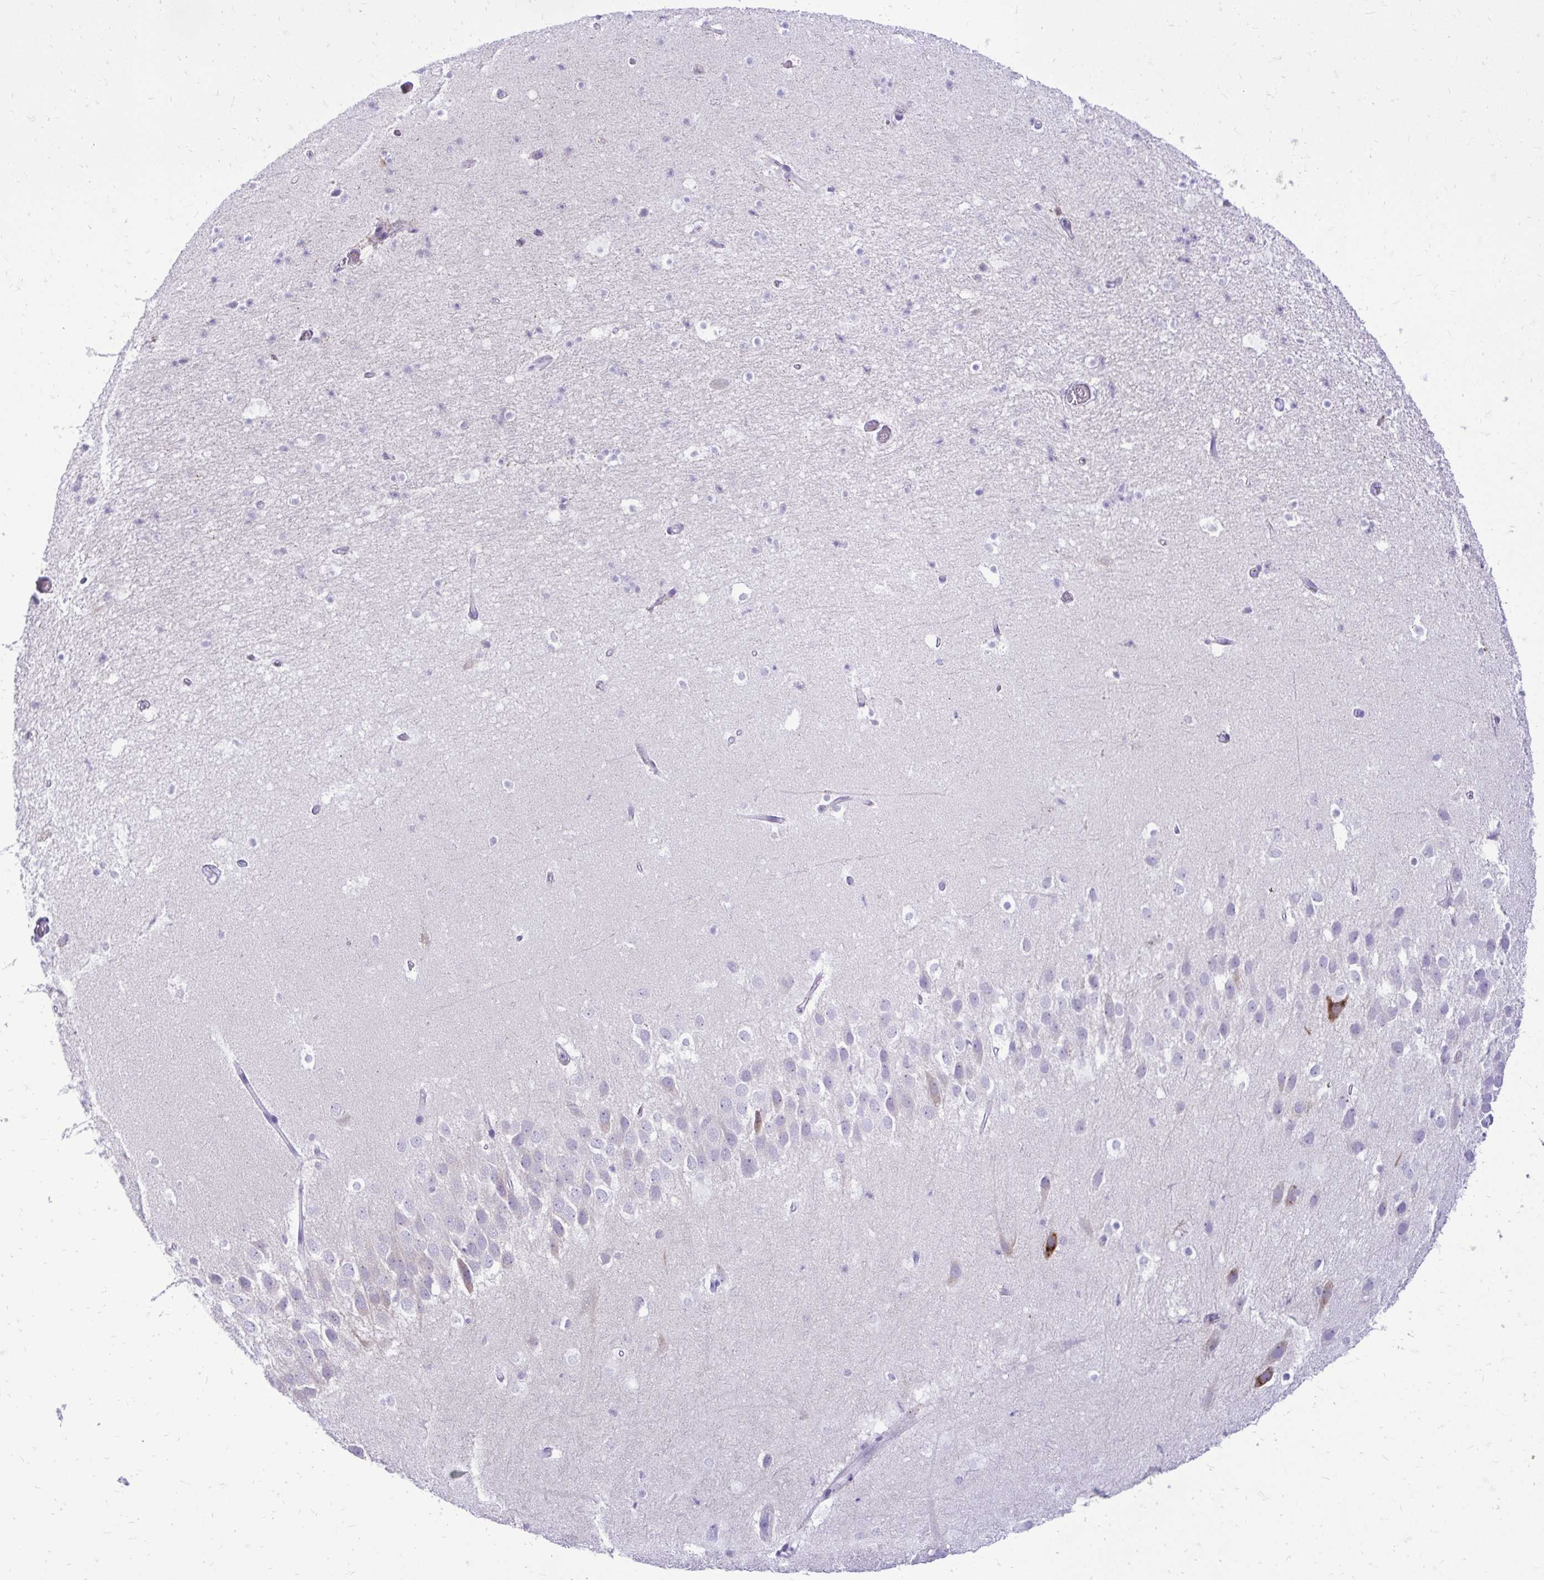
{"staining": {"intensity": "negative", "quantity": "none", "location": "none"}, "tissue": "hippocampus", "cell_type": "Glial cells", "image_type": "normal", "snomed": [{"axis": "morphology", "description": "Normal tissue, NOS"}, {"axis": "topography", "description": "Hippocampus"}], "caption": "The micrograph shows no significant expression in glial cells of hippocampus.", "gene": "PELI3", "patient": {"sex": "male", "age": 26}}